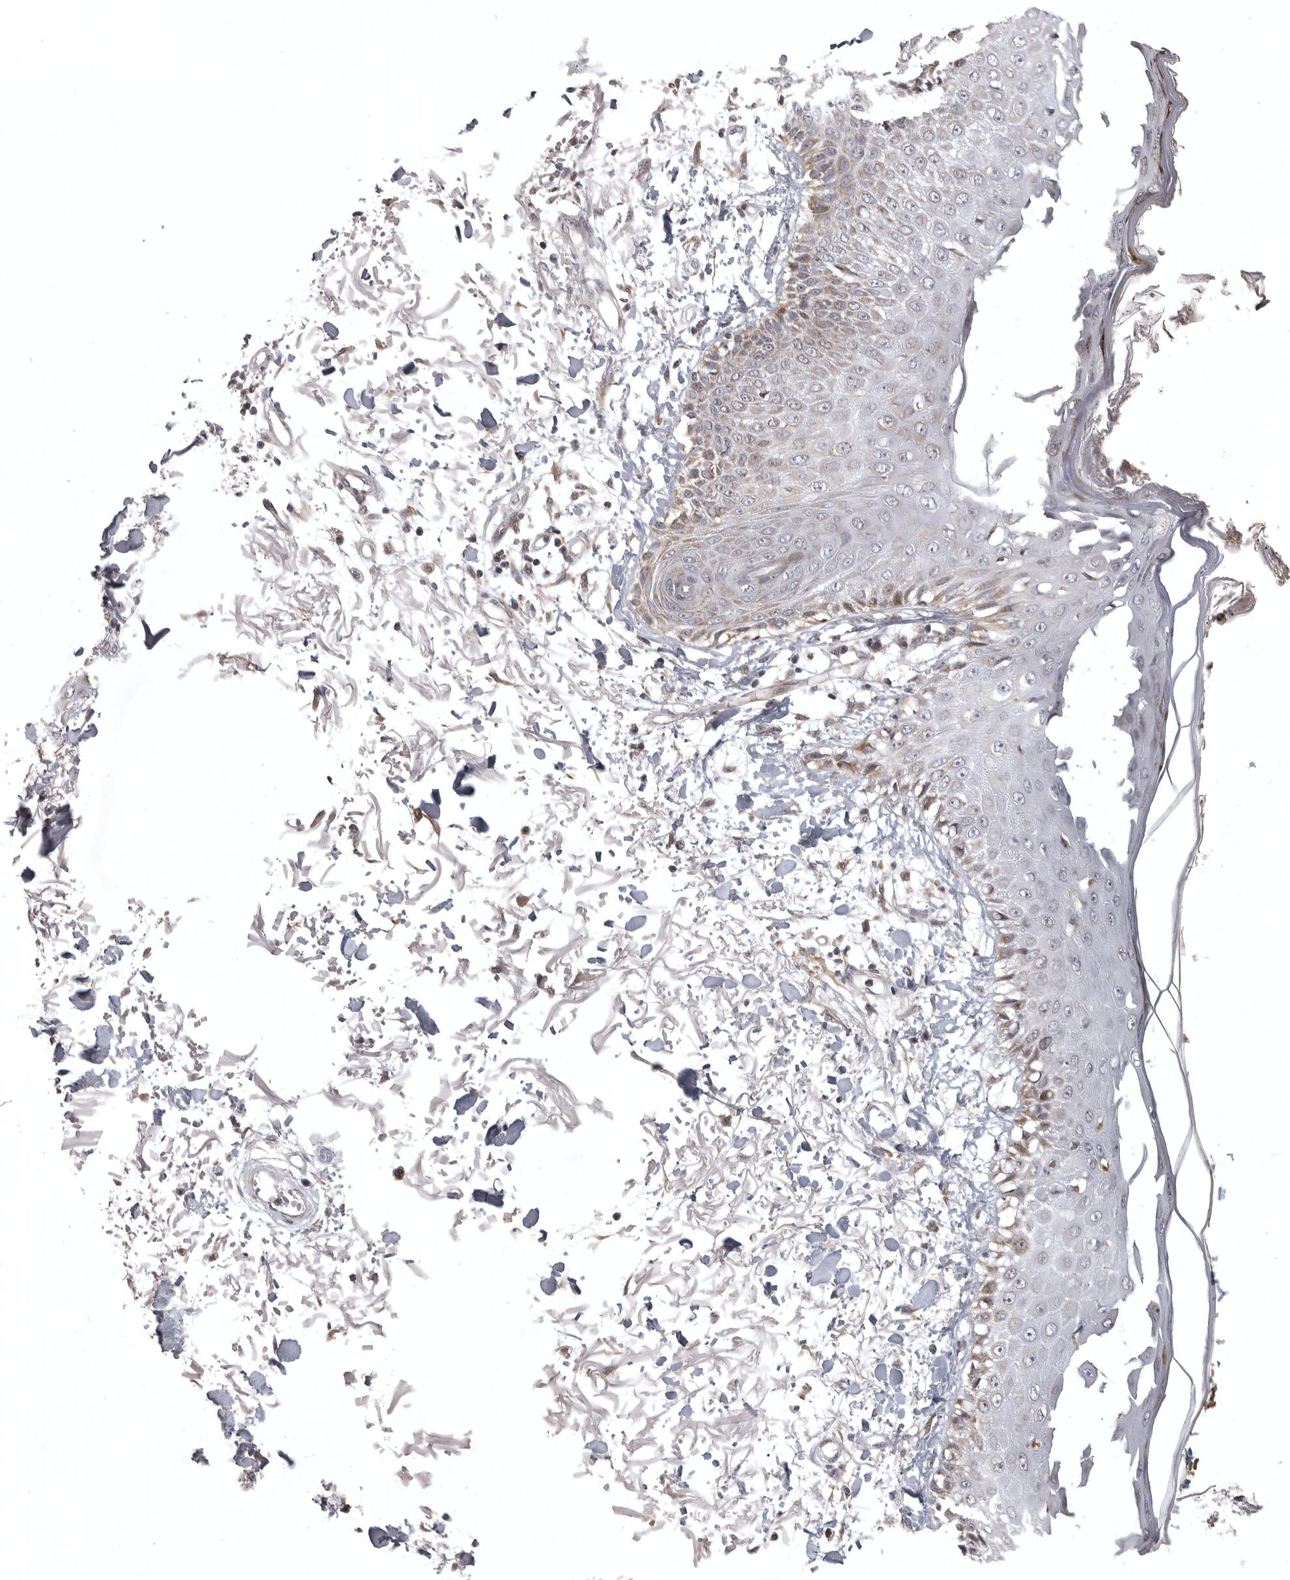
{"staining": {"intensity": "weak", "quantity": ">75%", "location": "cytoplasmic/membranous"}, "tissue": "skin", "cell_type": "Fibroblasts", "image_type": "normal", "snomed": [{"axis": "morphology", "description": "Normal tissue, NOS"}, {"axis": "morphology", "description": "Squamous cell carcinoma, NOS"}, {"axis": "topography", "description": "Skin"}, {"axis": "topography", "description": "Peripheral nerve tissue"}], "caption": "Weak cytoplasmic/membranous expression is seen in about >75% of fibroblasts in unremarkable skin. (Stains: DAB in brown, nuclei in blue, Microscopy: brightfield microscopy at high magnification).", "gene": "POLE2", "patient": {"sex": "male", "age": 83}}